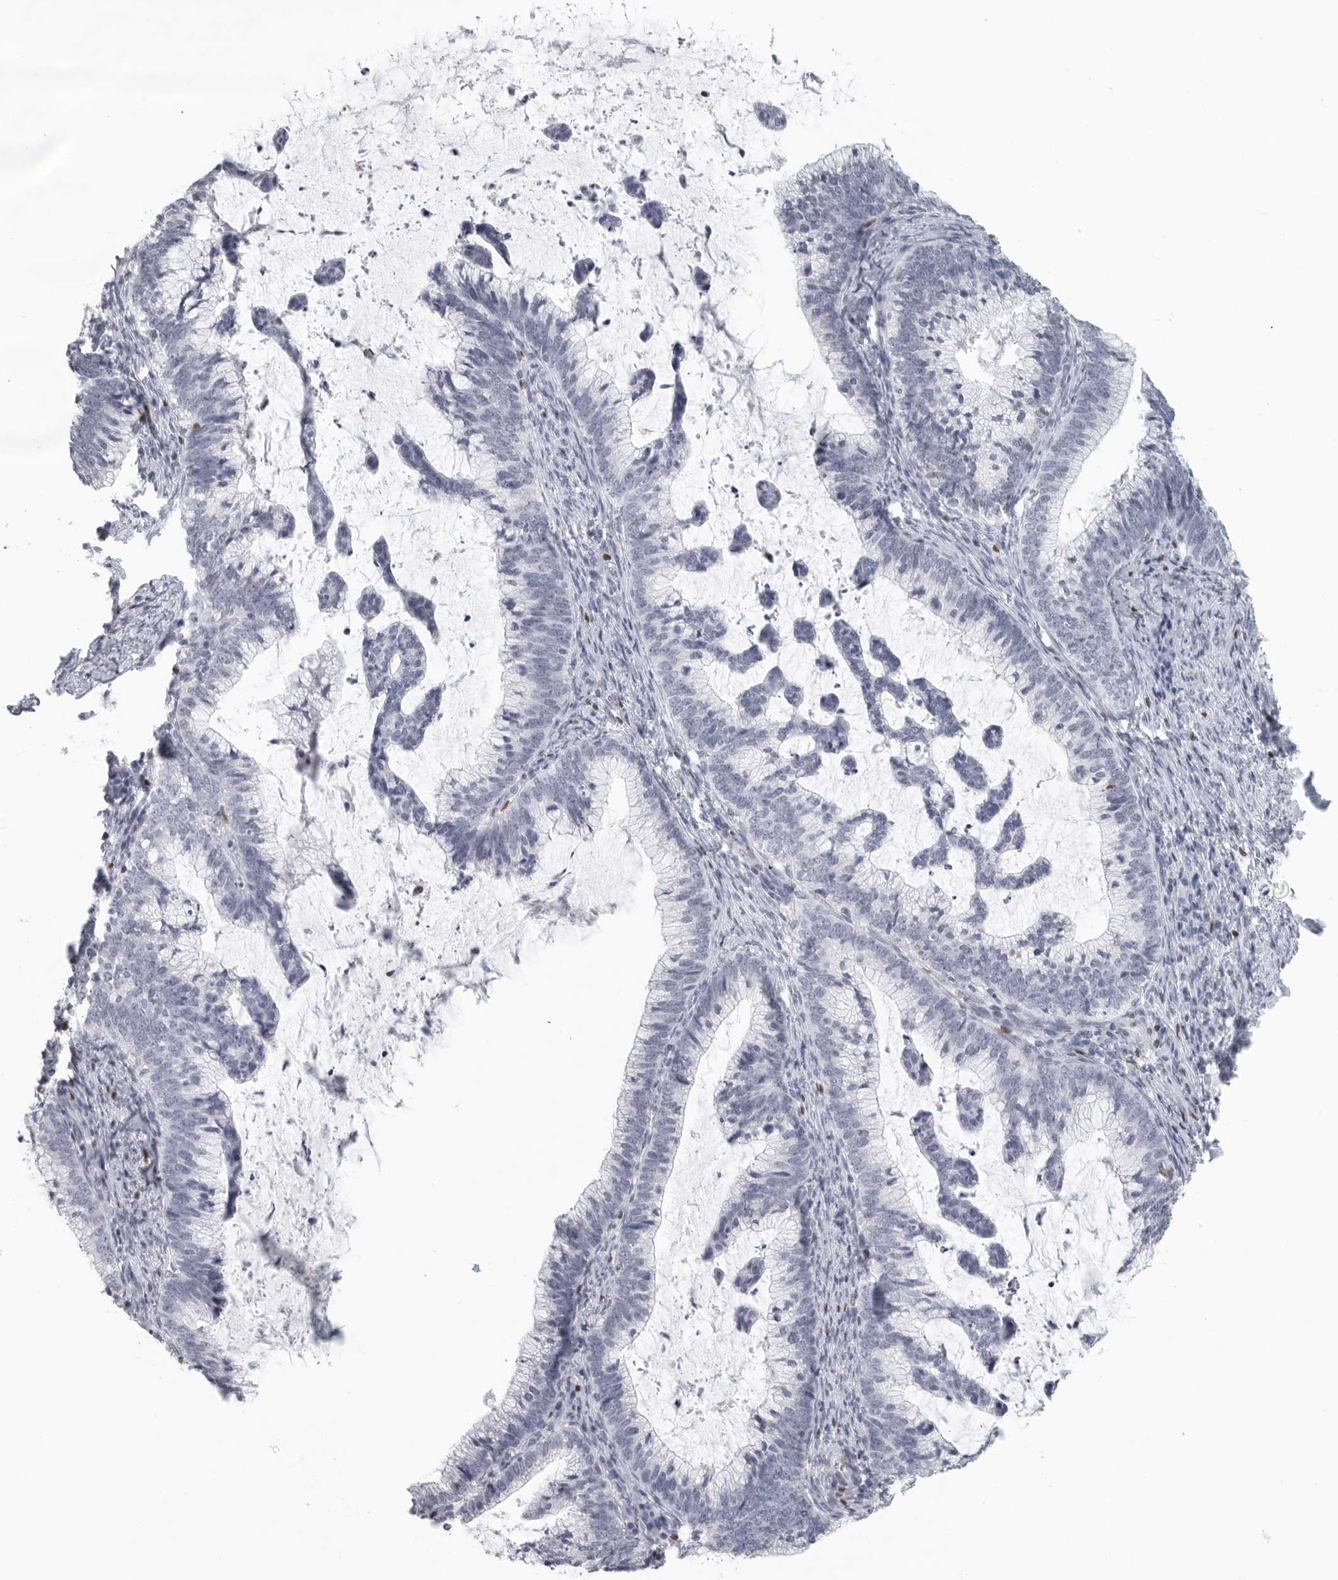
{"staining": {"intensity": "negative", "quantity": "none", "location": "none"}, "tissue": "cervical cancer", "cell_type": "Tumor cells", "image_type": "cancer", "snomed": [{"axis": "morphology", "description": "Adenocarcinoma, NOS"}, {"axis": "topography", "description": "Cervix"}], "caption": "Micrograph shows no significant protein positivity in tumor cells of cervical cancer.", "gene": "SATB2", "patient": {"sex": "female", "age": 36}}